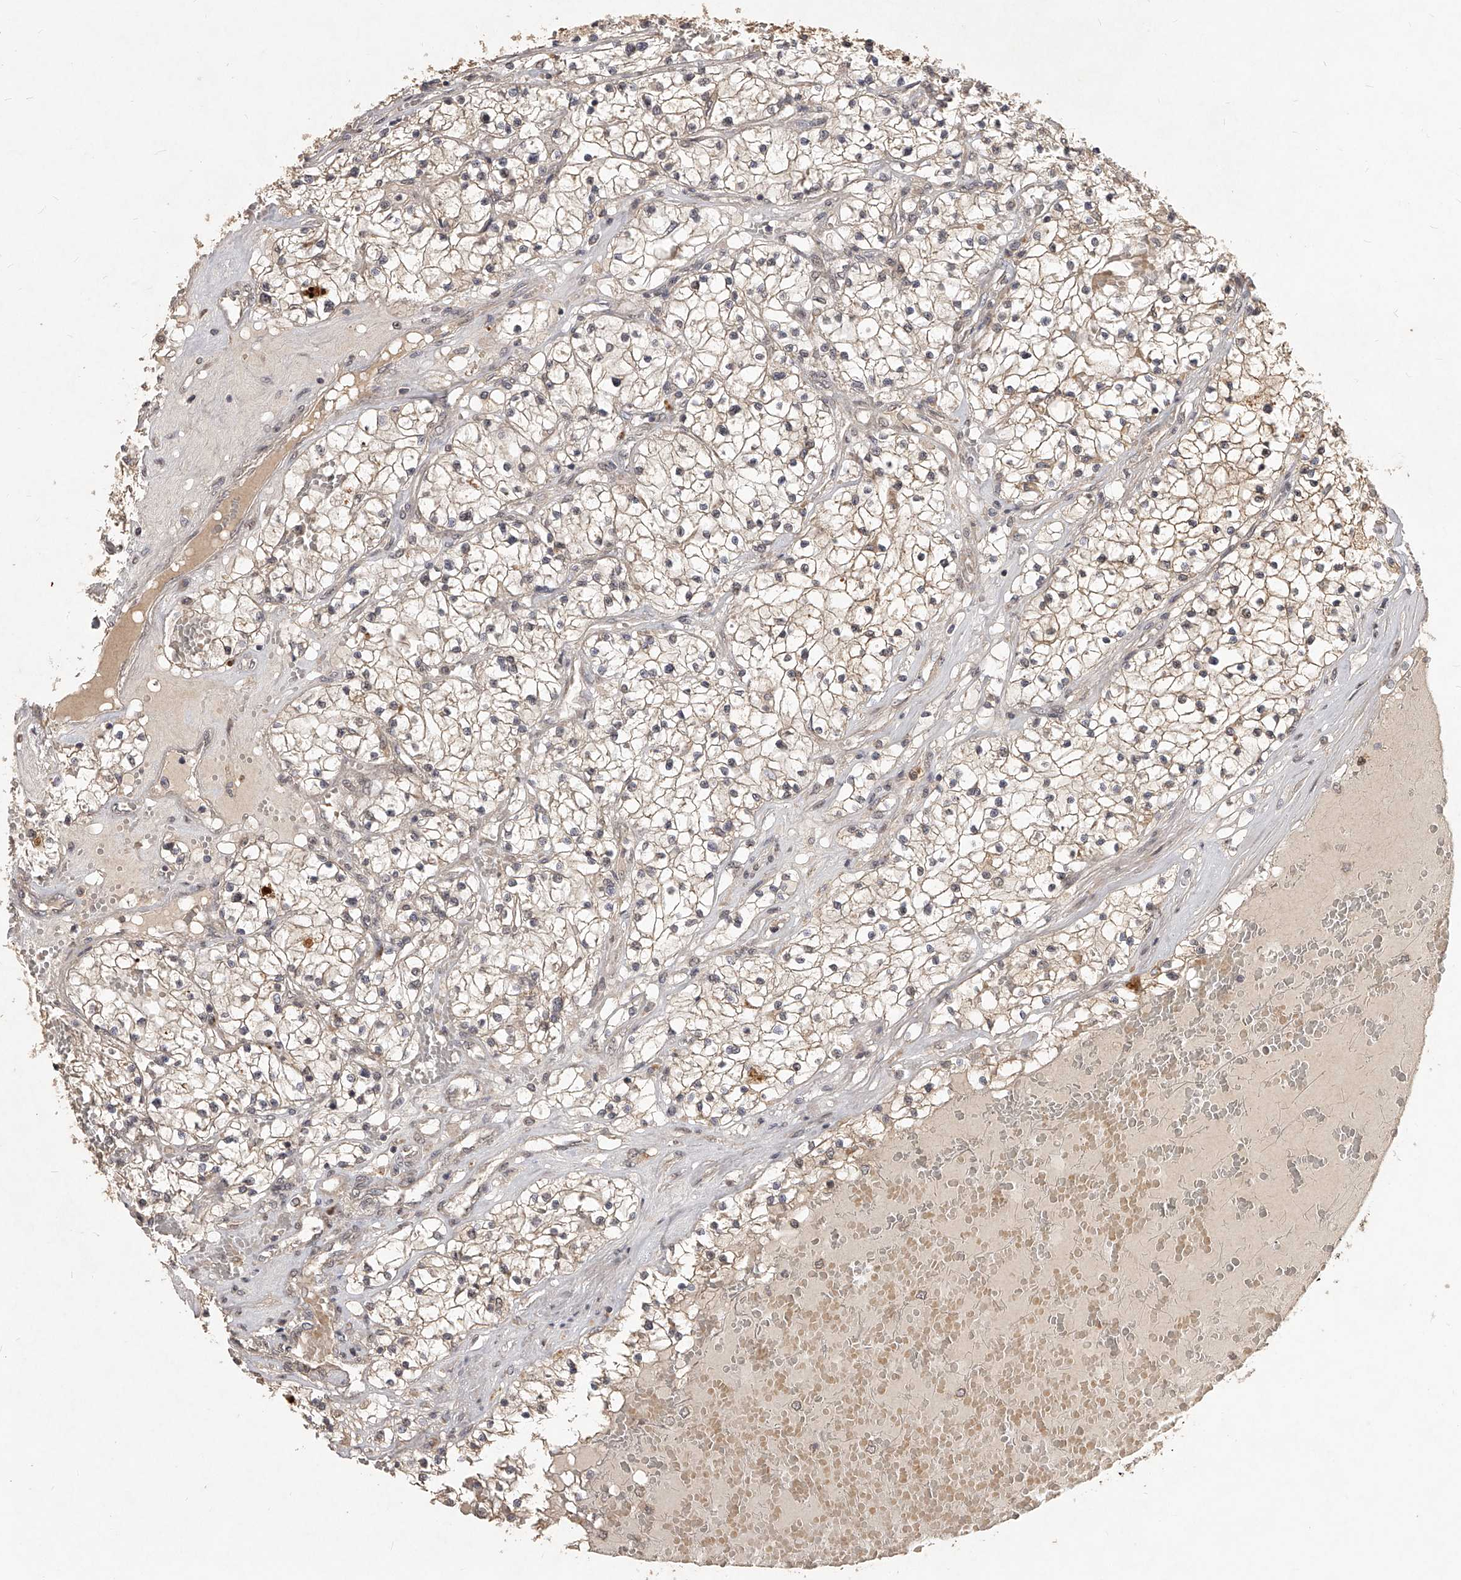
{"staining": {"intensity": "weak", "quantity": "25%-75%", "location": "cytoplasmic/membranous,nuclear"}, "tissue": "renal cancer", "cell_type": "Tumor cells", "image_type": "cancer", "snomed": [{"axis": "morphology", "description": "Normal tissue, NOS"}, {"axis": "morphology", "description": "Adenocarcinoma, NOS"}, {"axis": "topography", "description": "Kidney"}], "caption": "Renal adenocarcinoma stained with a brown dye displays weak cytoplasmic/membranous and nuclear positive positivity in approximately 25%-75% of tumor cells.", "gene": "SLC37A1", "patient": {"sex": "male", "age": 68}}